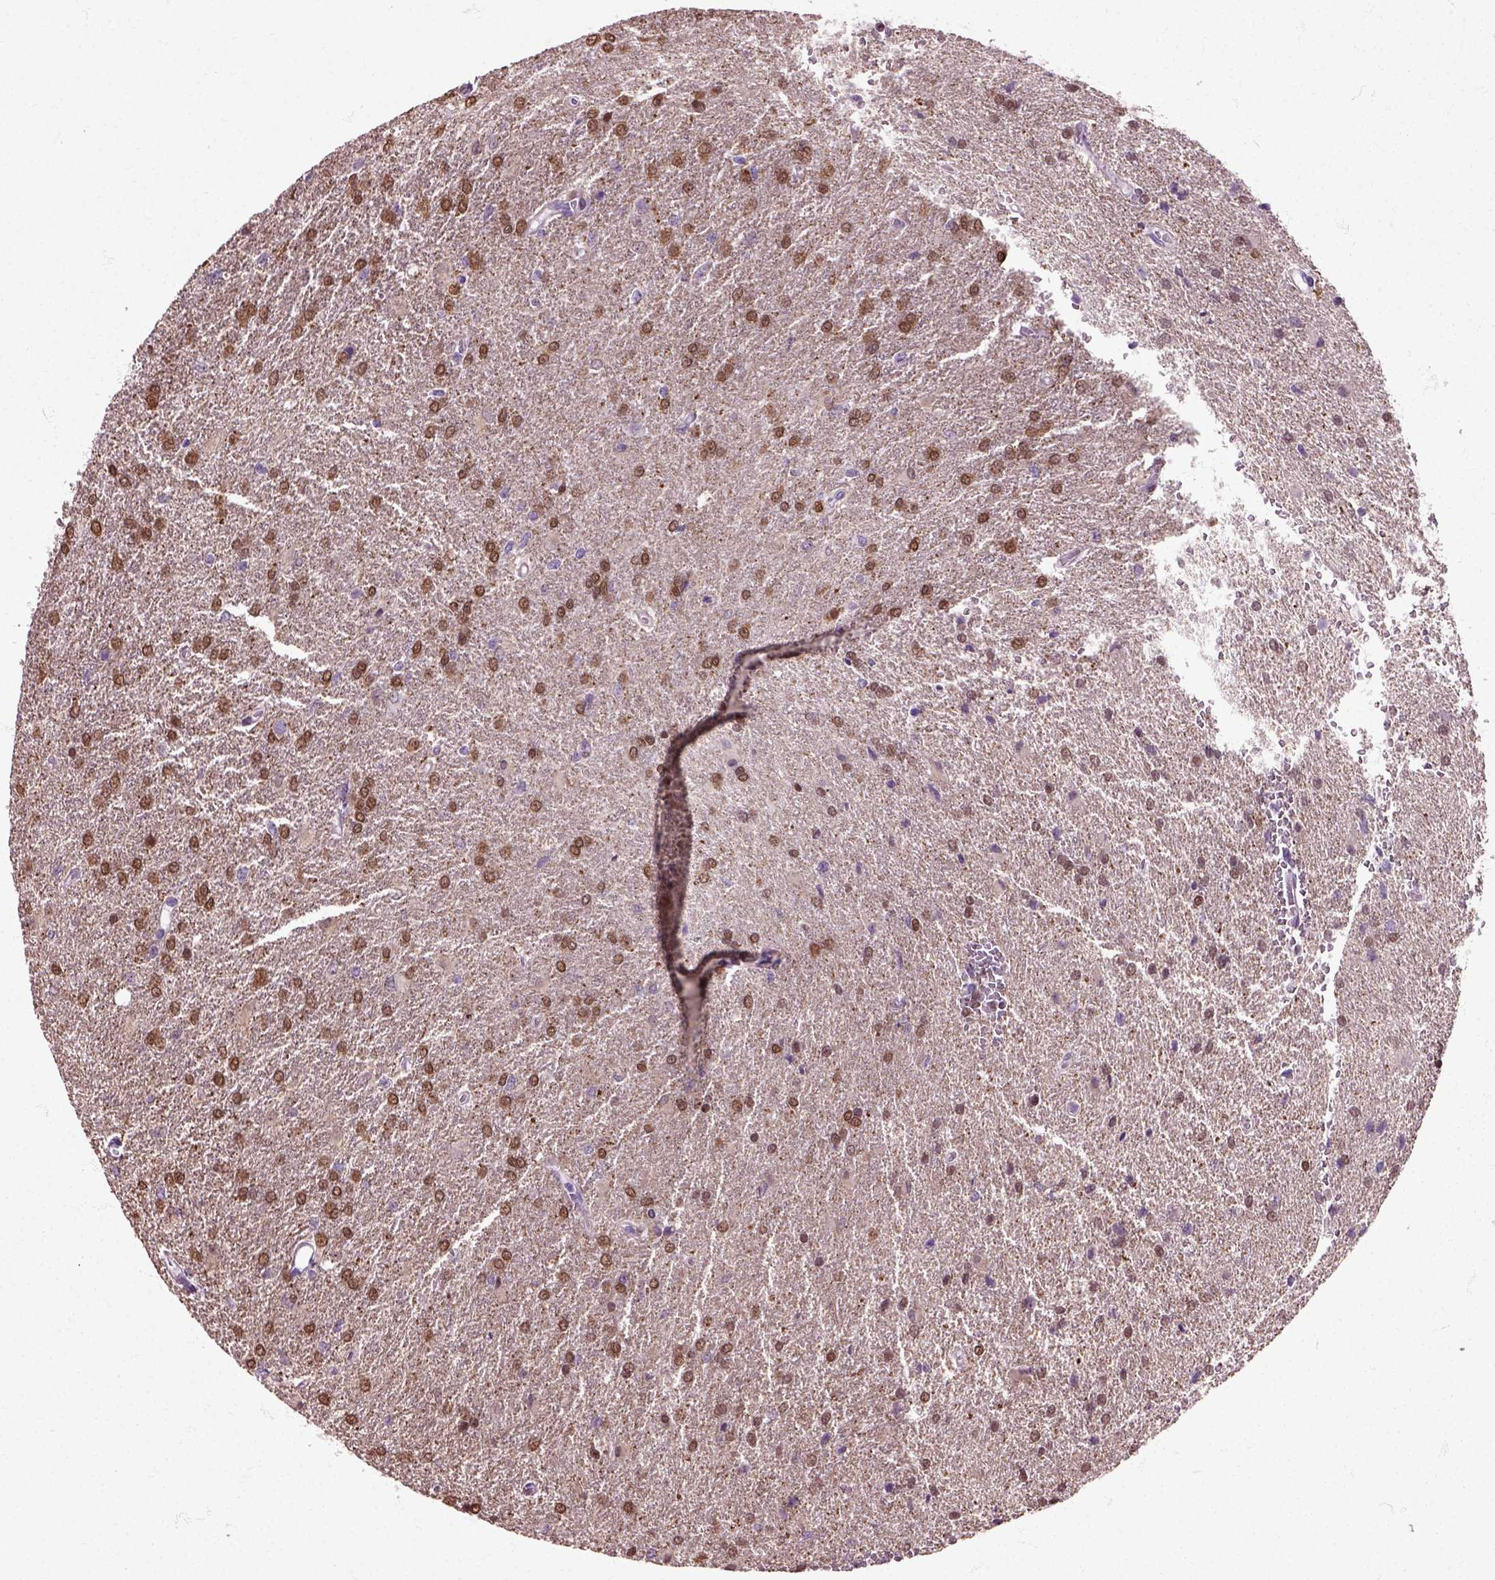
{"staining": {"intensity": "strong", "quantity": "<25%", "location": "nuclear"}, "tissue": "glioma", "cell_type": "Tumor cells", "image_type": "cancer", "snomed": [{"axis": "morphology", "description": "Glioma, malignant, High grade"}, {"axis": "topography", "description": "Brain"}], "caption": "Strong nuclear expression for a protein is identified in about <25% of tumor cells of glioma using IHC.", "gene": "HSPA2", "patient": {"sex": "male", "age": 68}}